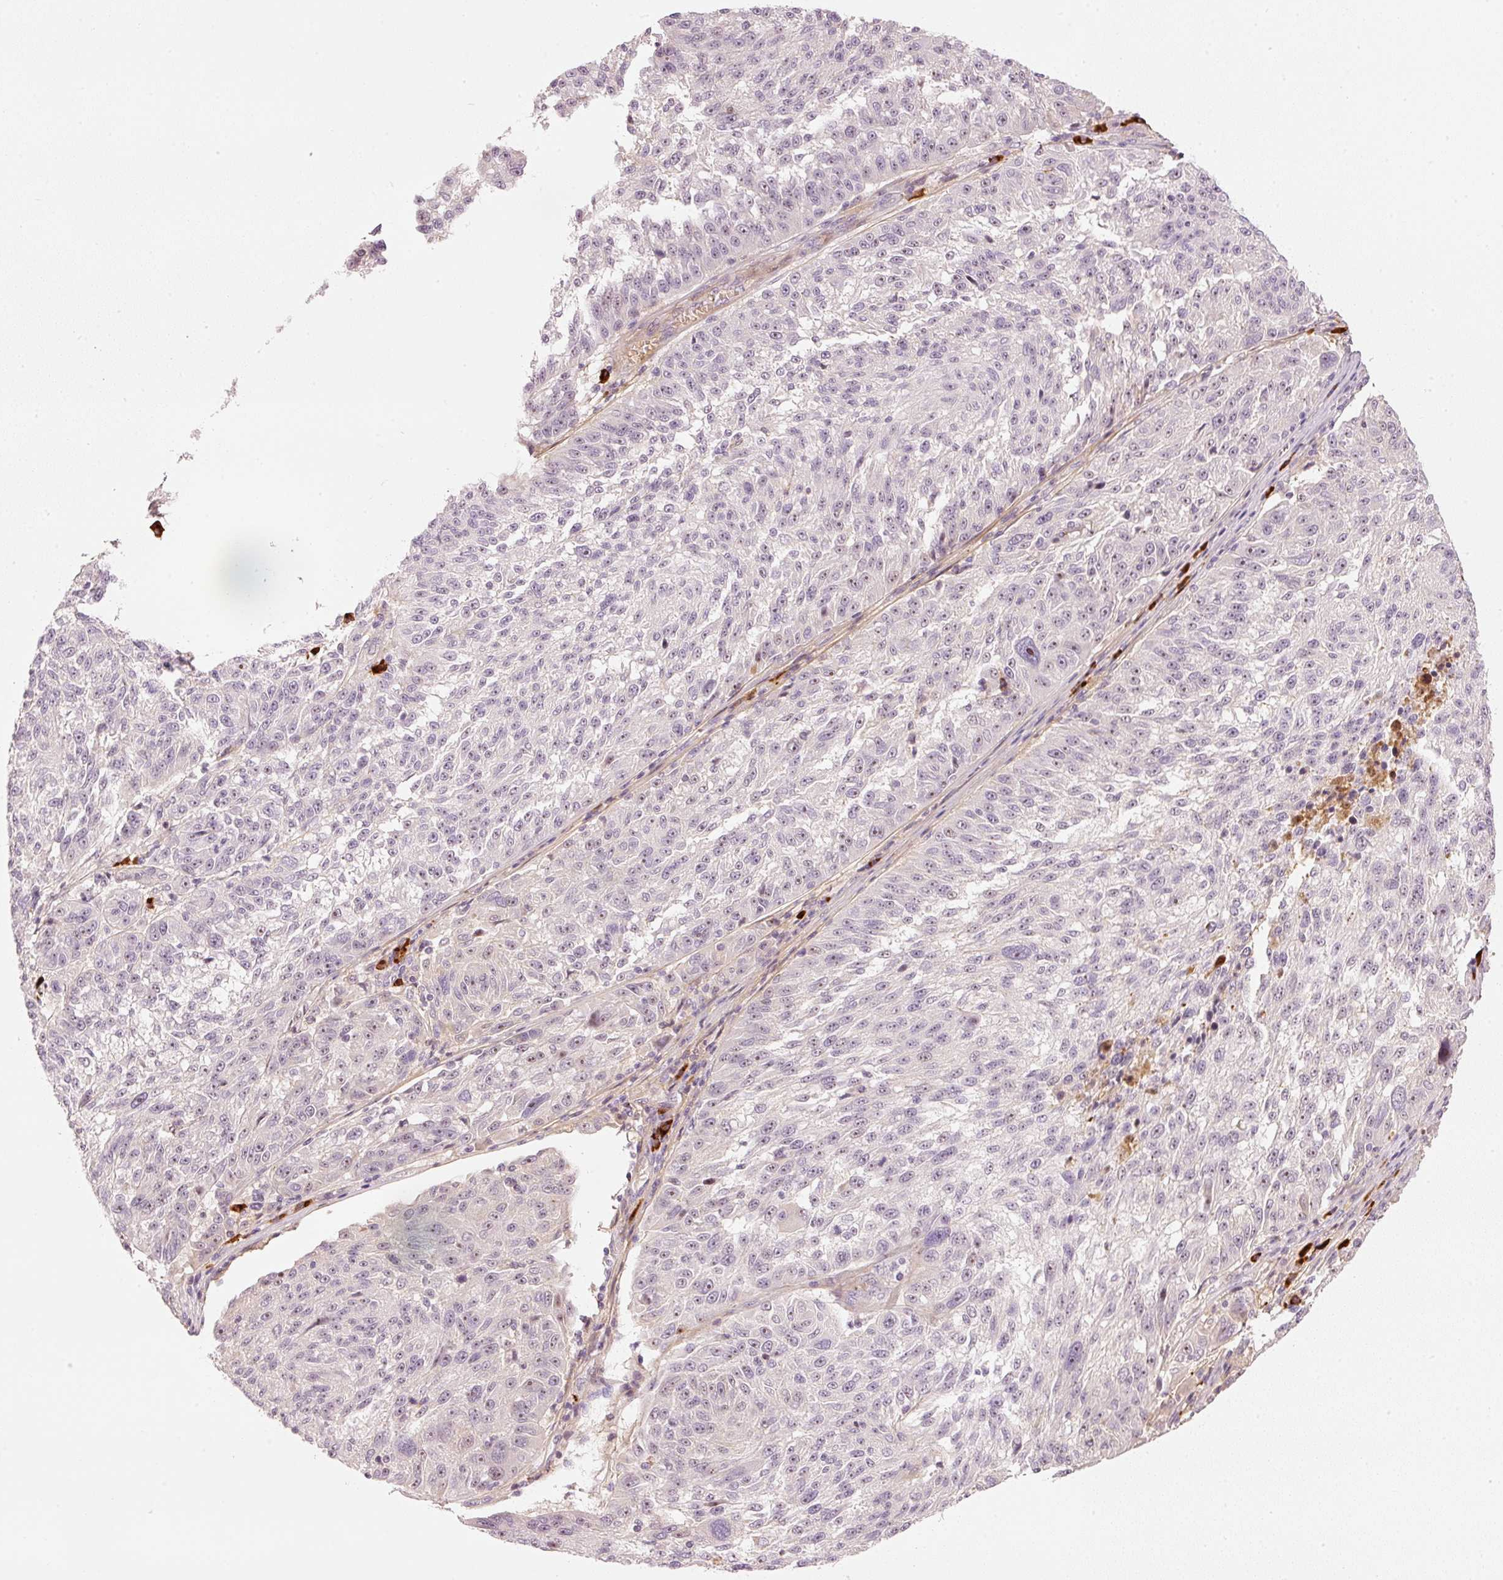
{"staining": {"intensity": "negative", "quantity": "none", "location": "none"}, "tissue": "melanoma", "cell_type": "Tumor cells", "image_type": "cancer", "snomed": [{"axis": "morphology", "description": "Malignant melanoma, NOS"}, {"axis": "topography", "description": "Skin"}], "caption": "DAB (3,3'-diaminobenzidine) immunohistochemical staining of malignant melanoma exhibits no significant positivity in tumor cells.", "gene": "VCAM1", "patient": {"sex": "male", "age": 53}}